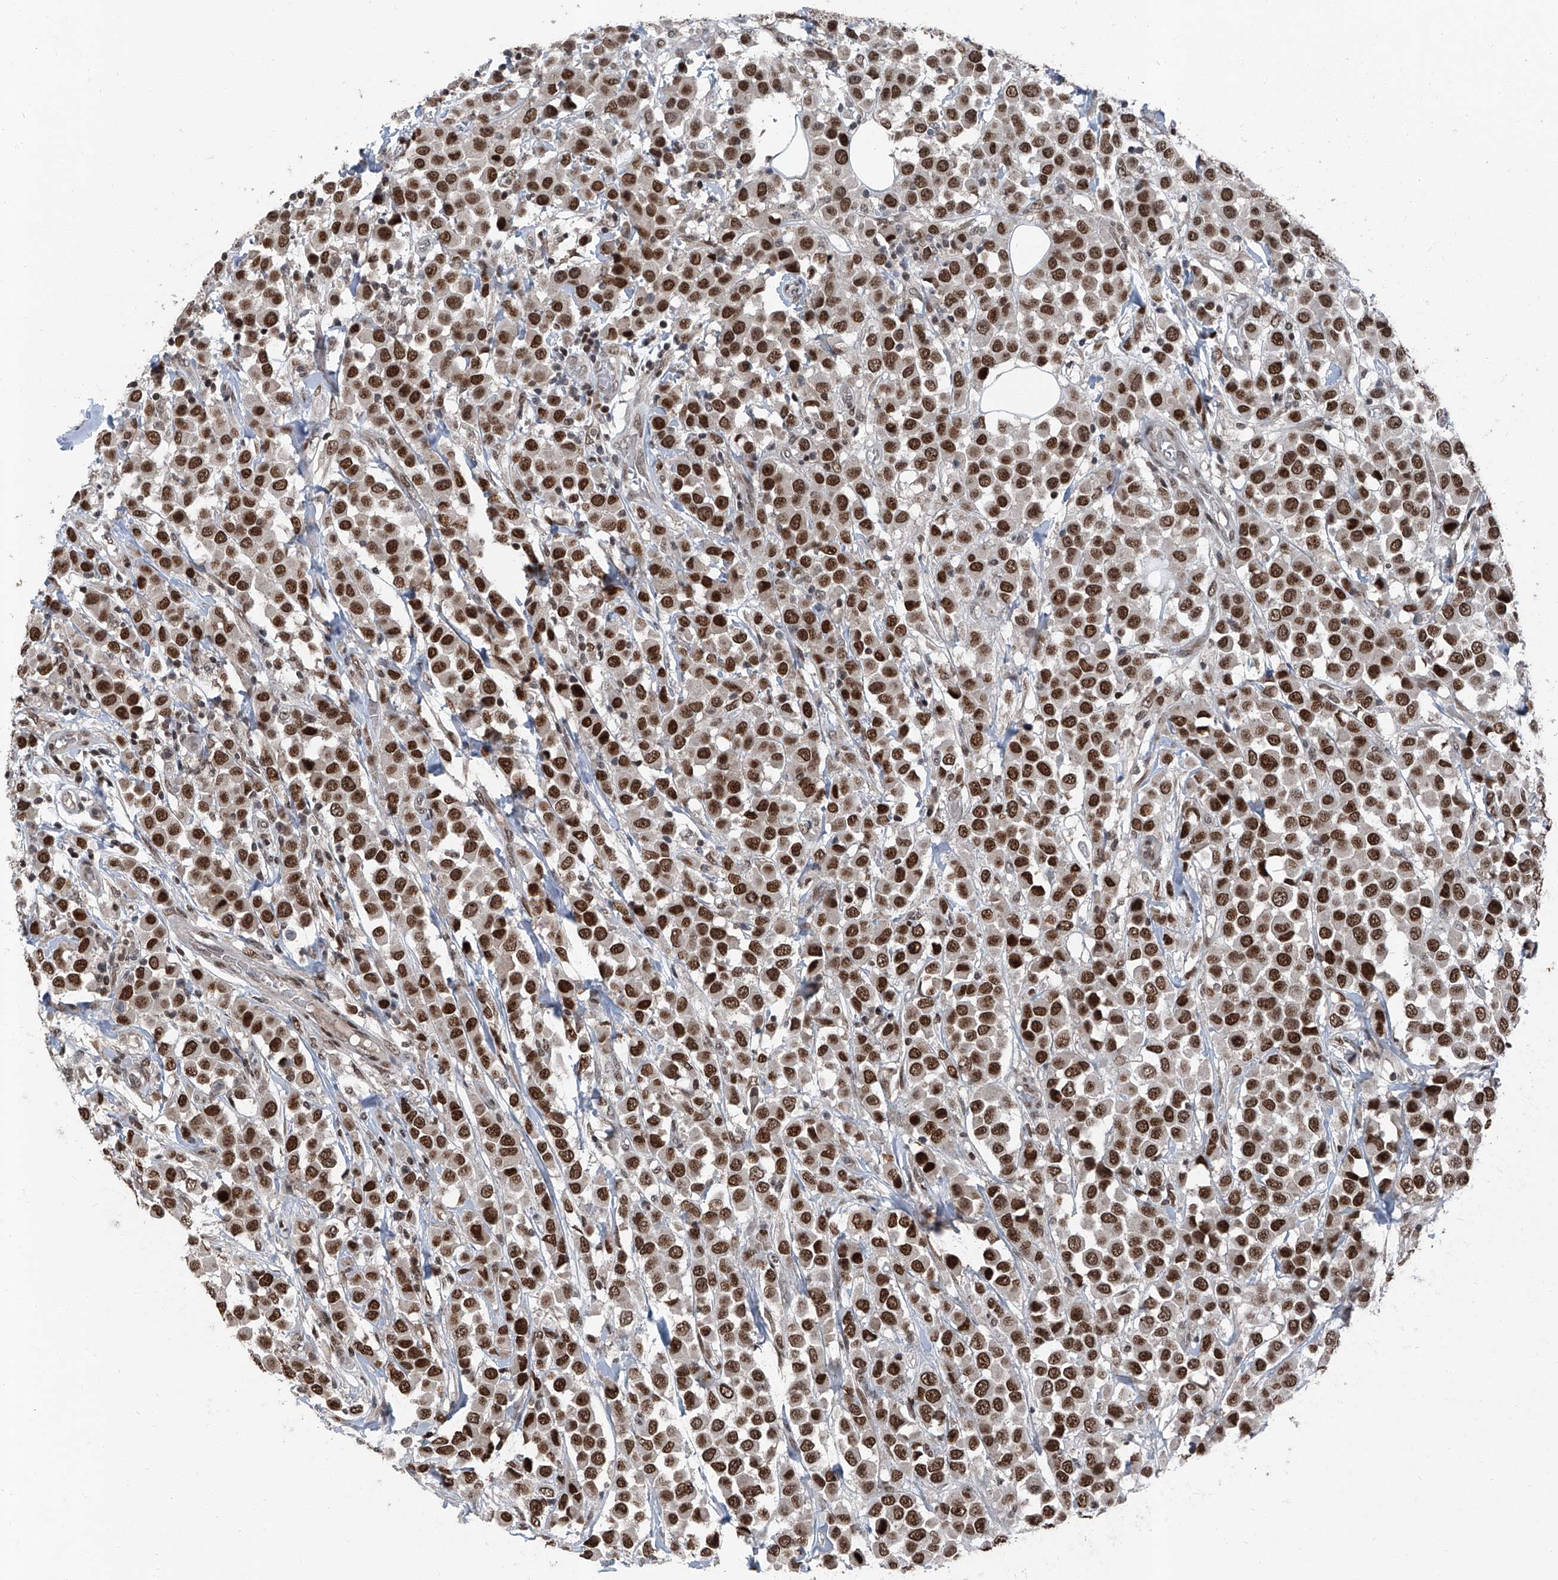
{"staining": {"intensity": "strong", "quantity": ">75%", "location": "nuclear"}, "tissue": "breast cancer", "cell_type": "Tumor cells", "image_type": "cancer", "snomed": [{"axis": "morphology", "description": "Duct carcinoma"}, {"axis": "topography", "description": "Breast"}], "caption": "DAB (3,3'-diaminobenzidine) immunohistochemical staining of infiltrating ductal carcinoma (breast) exhibits strong nuclear protein staining in approximately >75% of tumor cells.", "gene": "BMI1", "patient": {"sex": "female", "age": 61}}